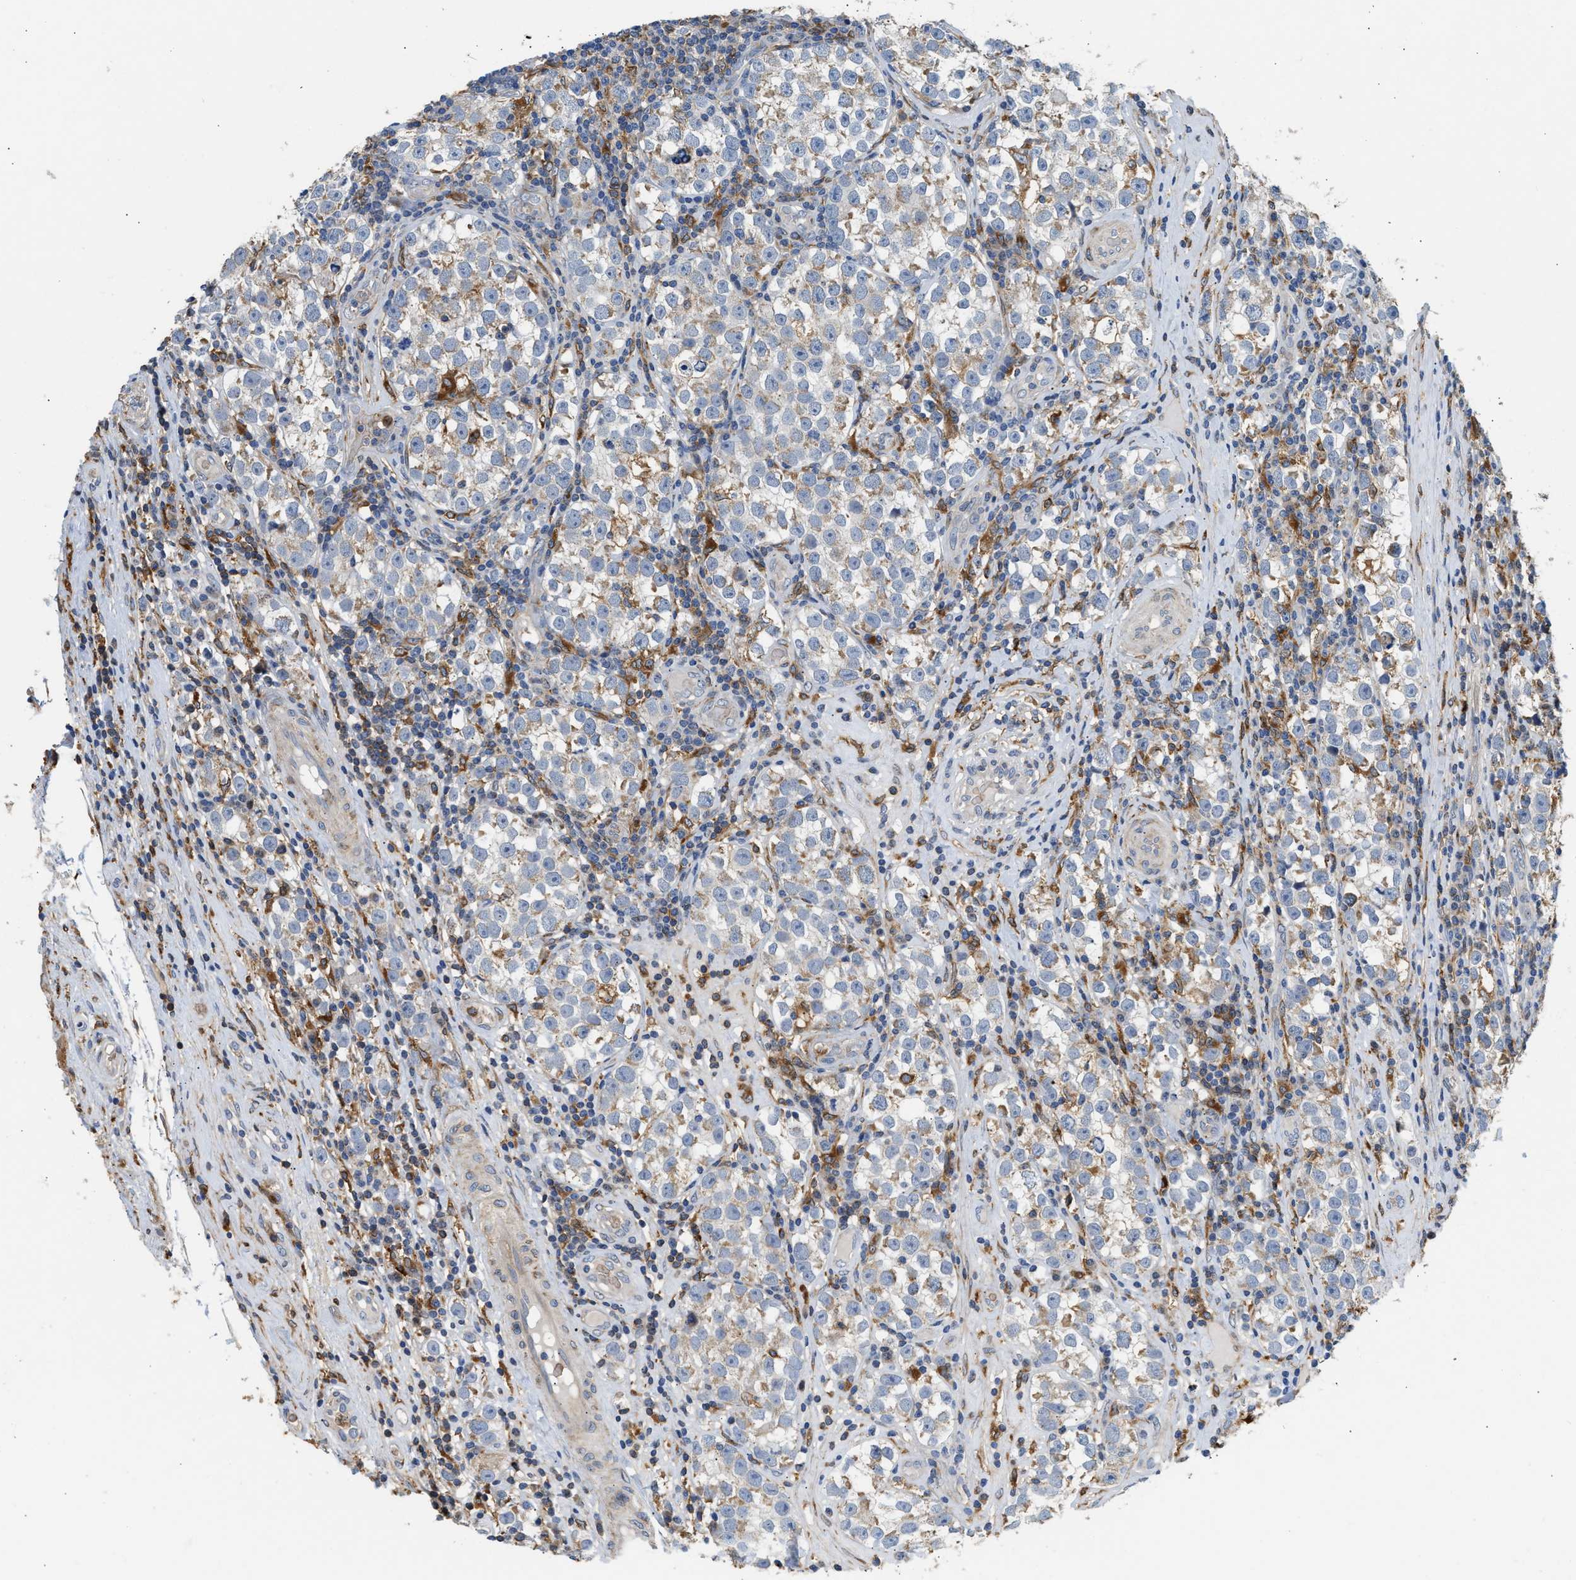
{"staining": {"intensity": "weak", "quantity": "<25%", "location": "cytoplasmic/membranous"}, "tissue": "testis cancer", "cell_type": "Tumor cells", "image_type": "cancer", "snomed": [{"axis": "morphology", "description": "Normal tissue, NOS"}, {"axis": "morphology", "description": "Seminoma, NOS"}, {"axis": "topography", "description": "Testis"}], "caption": "Immunohistochemistry (IHC) photomicrograph of neoplastic tissue: human testis seminoma stained with DAB (3,3'-diaminobenzidine) reveals no significant protein expression in tumor cells. (DAB immunohistochemistry with hematoxylin counter stain).", "gene": "RAB31", "patient": {"sex": "male", "age": 43}}